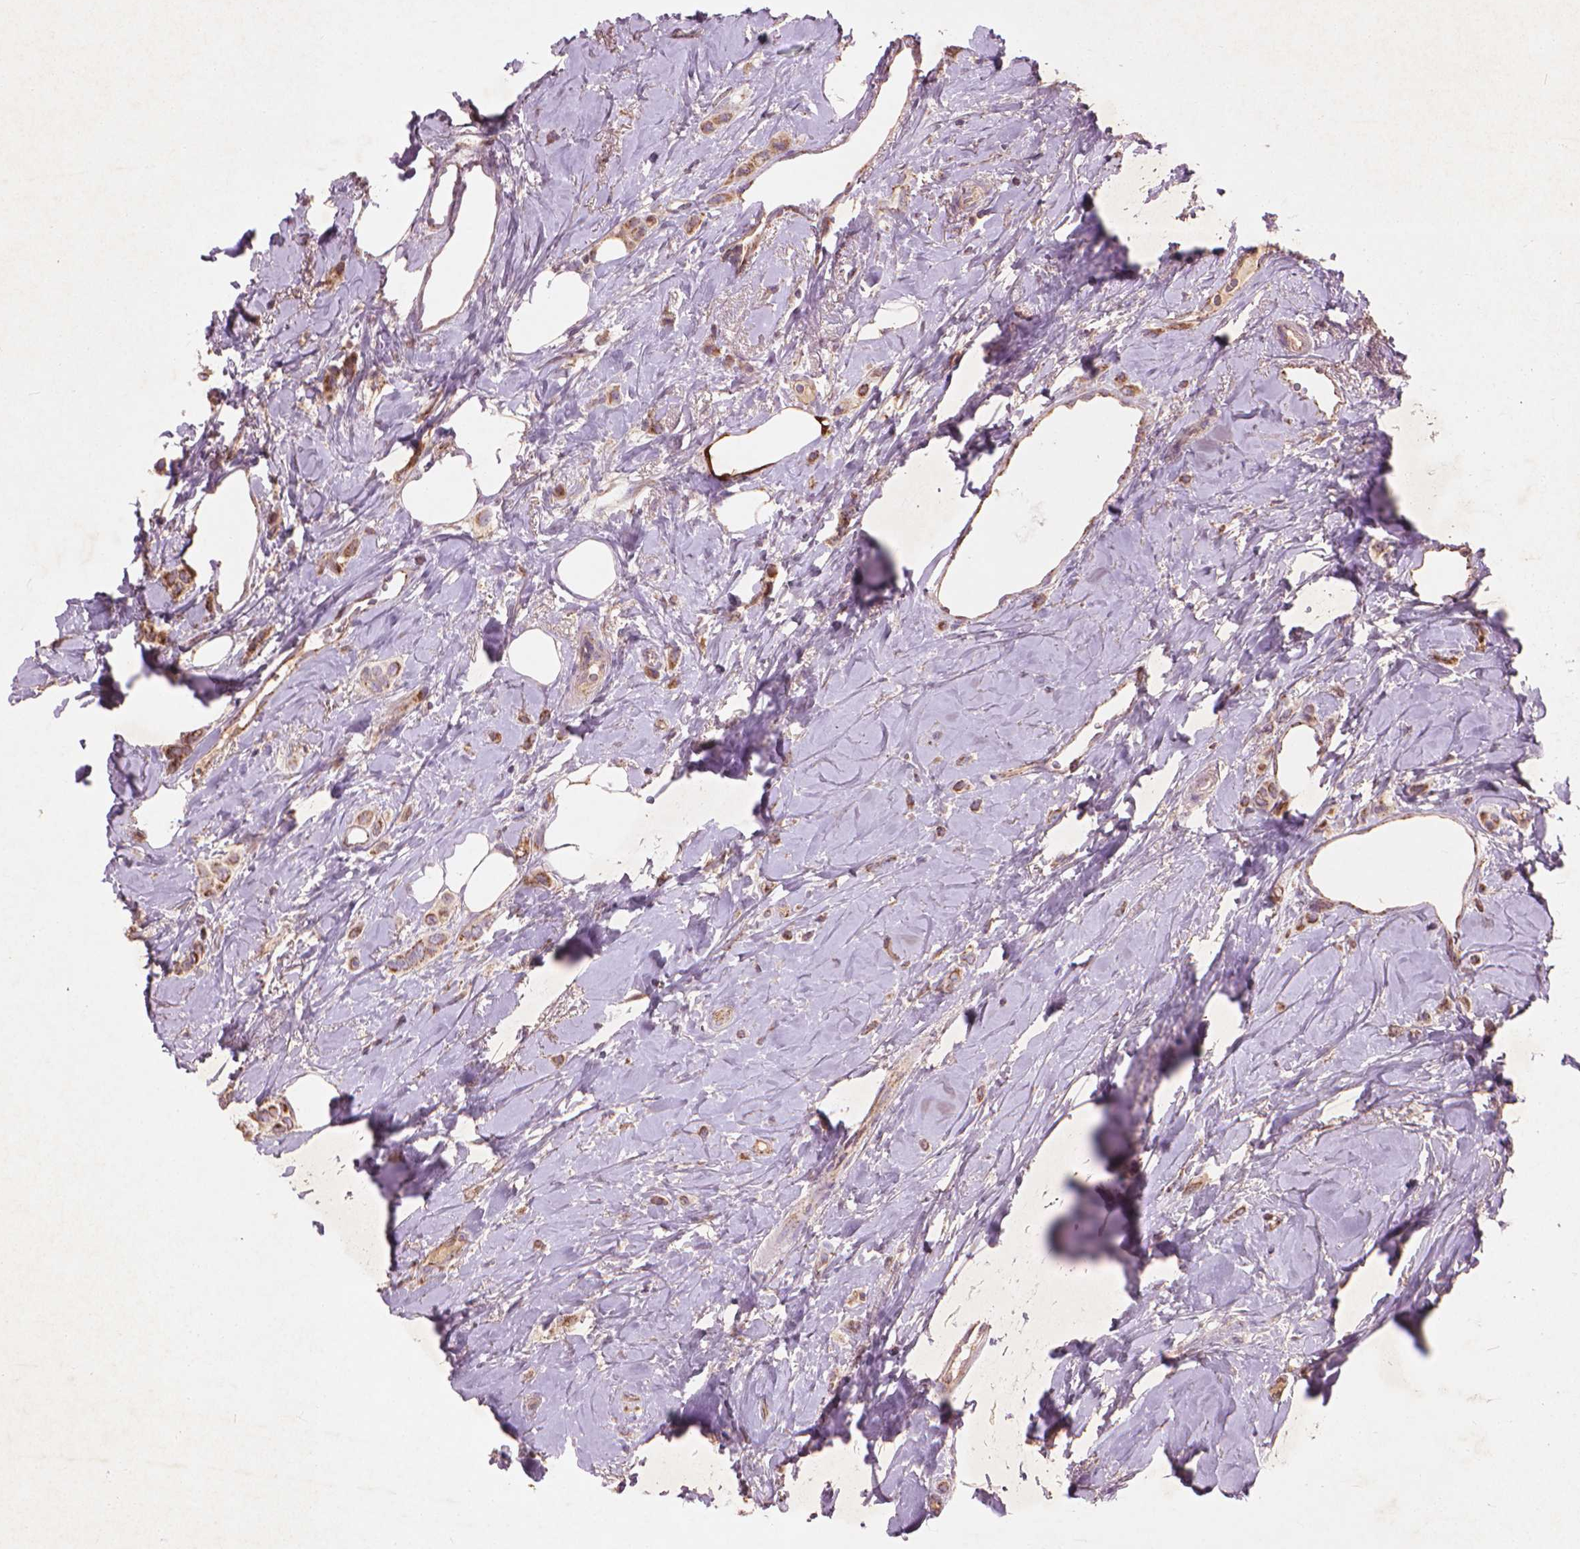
{"staining": {"intensity": "moderate", "quantity": ">75%", "location": "cytoplasmic/membranous"}, "tissue": "breast cancer", "cell_type": "Tumor cells", "image_type": "cancer", "snomed": [{"axis": "morphology", "description": "Lobular carcinoma"}, {"axis": "topography", "description": "Breast"}], "caption": "DAB (3,3'-diaminobenzidine) immunohistochemical staining of human breast lobular carcinoma shows moderate cytoplasmic/membranous protein positivity in about >75% of tumor cells.", "gene": "NLRX1", "patient": {"sex": "female", "age": 66}}